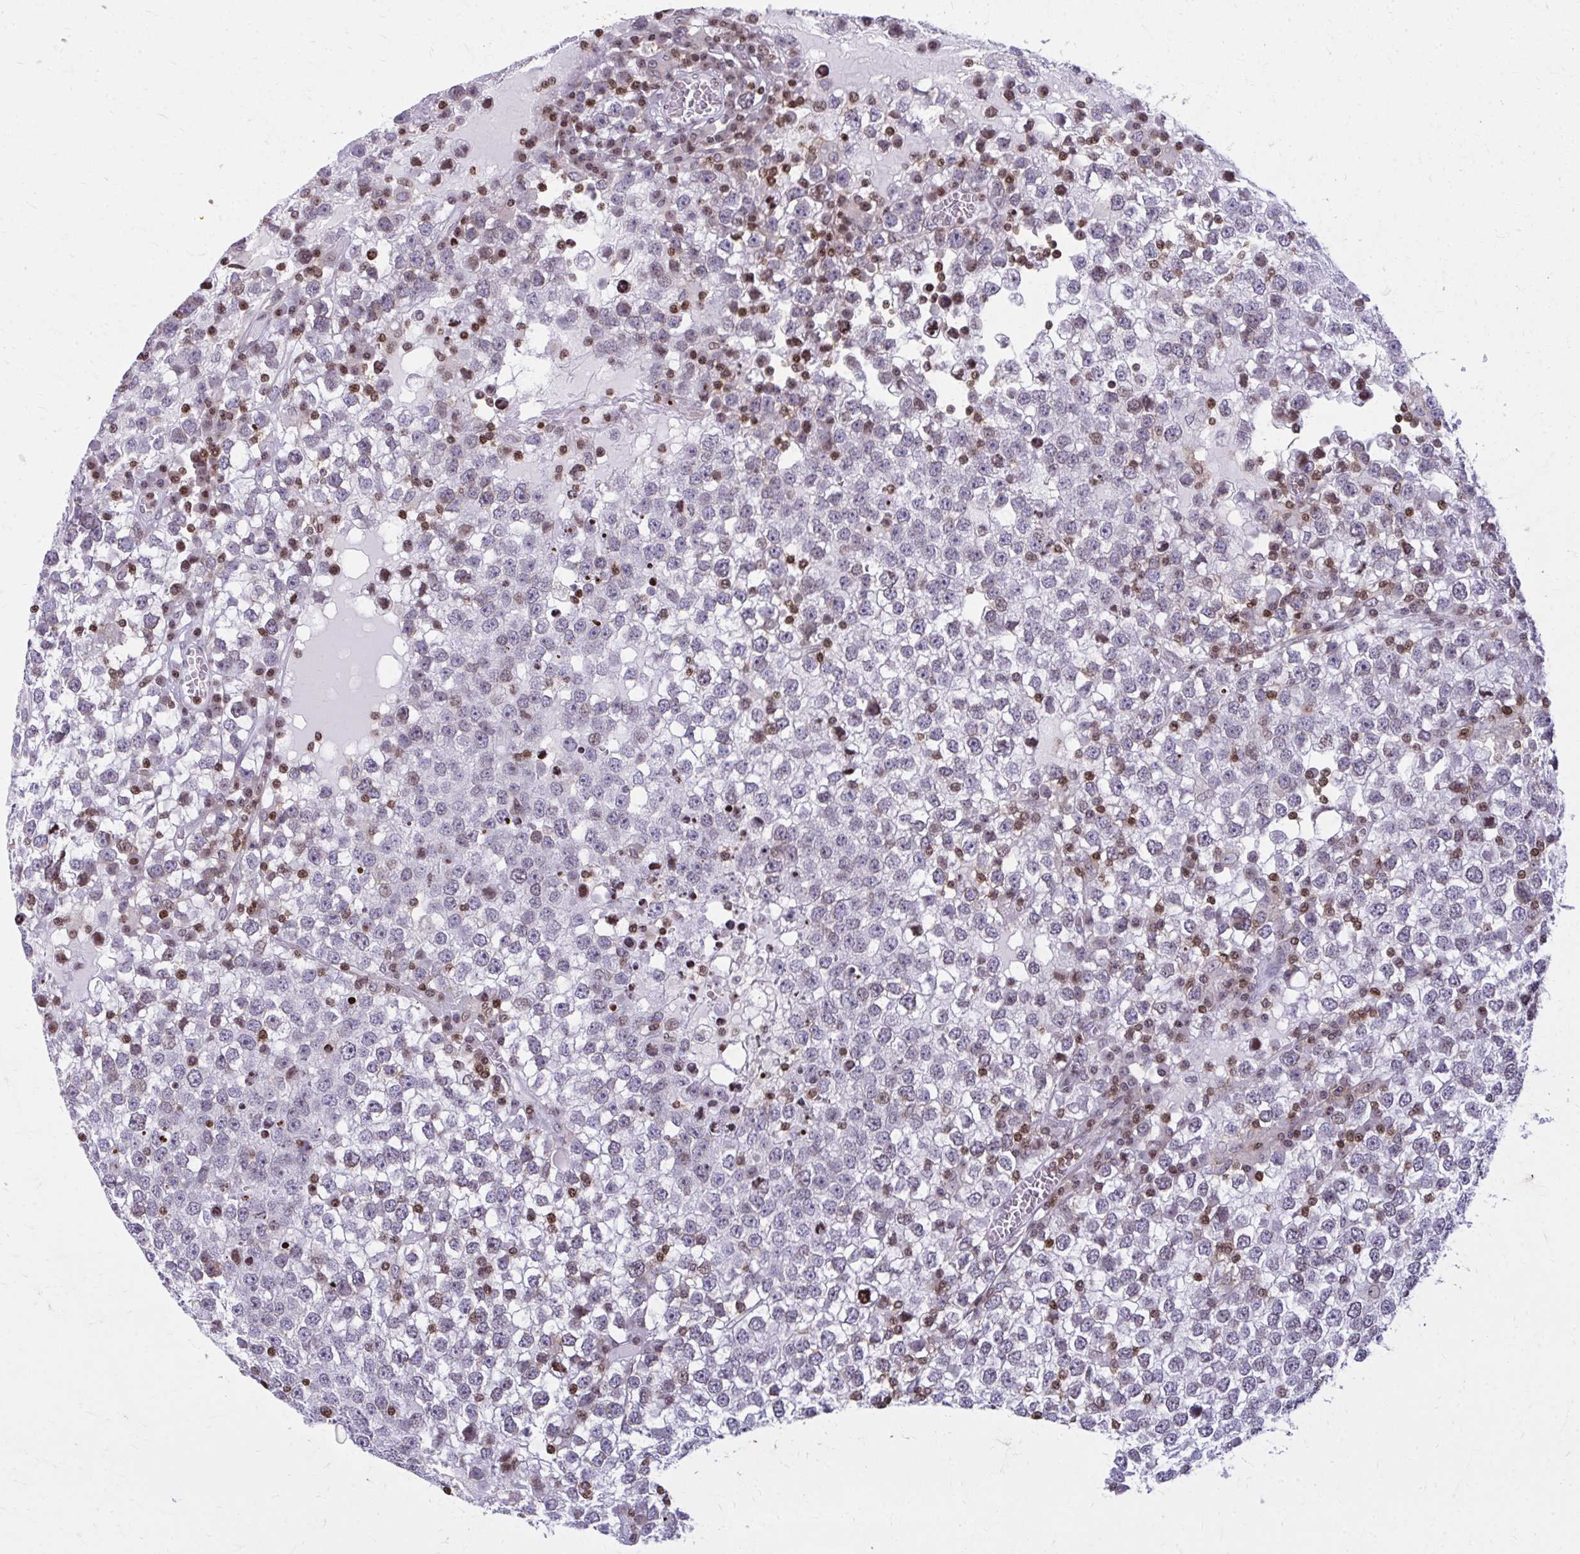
{"staining": {"intensity": "negative", "quantity": "none", "location": "none"}, "tissue": "testis cancer", "cell_type": "Tumor cells", "image_type": "cancer", "snomed": [{"axis": "morphology", "description": "Seminoma, NOS"}, {"axis": "topography", "description": "Testis"}], "caption": "Immunohistochemistry image of human testis seminoma stained for a protein (brown), which demonstrates no staining in tumor cells. (DAB immunohistochemistry (IHC) visualized using brightfield microscopy, high magnification).", "gene": "AP5M1", "patient": {"sex": "male", "age": 65}}